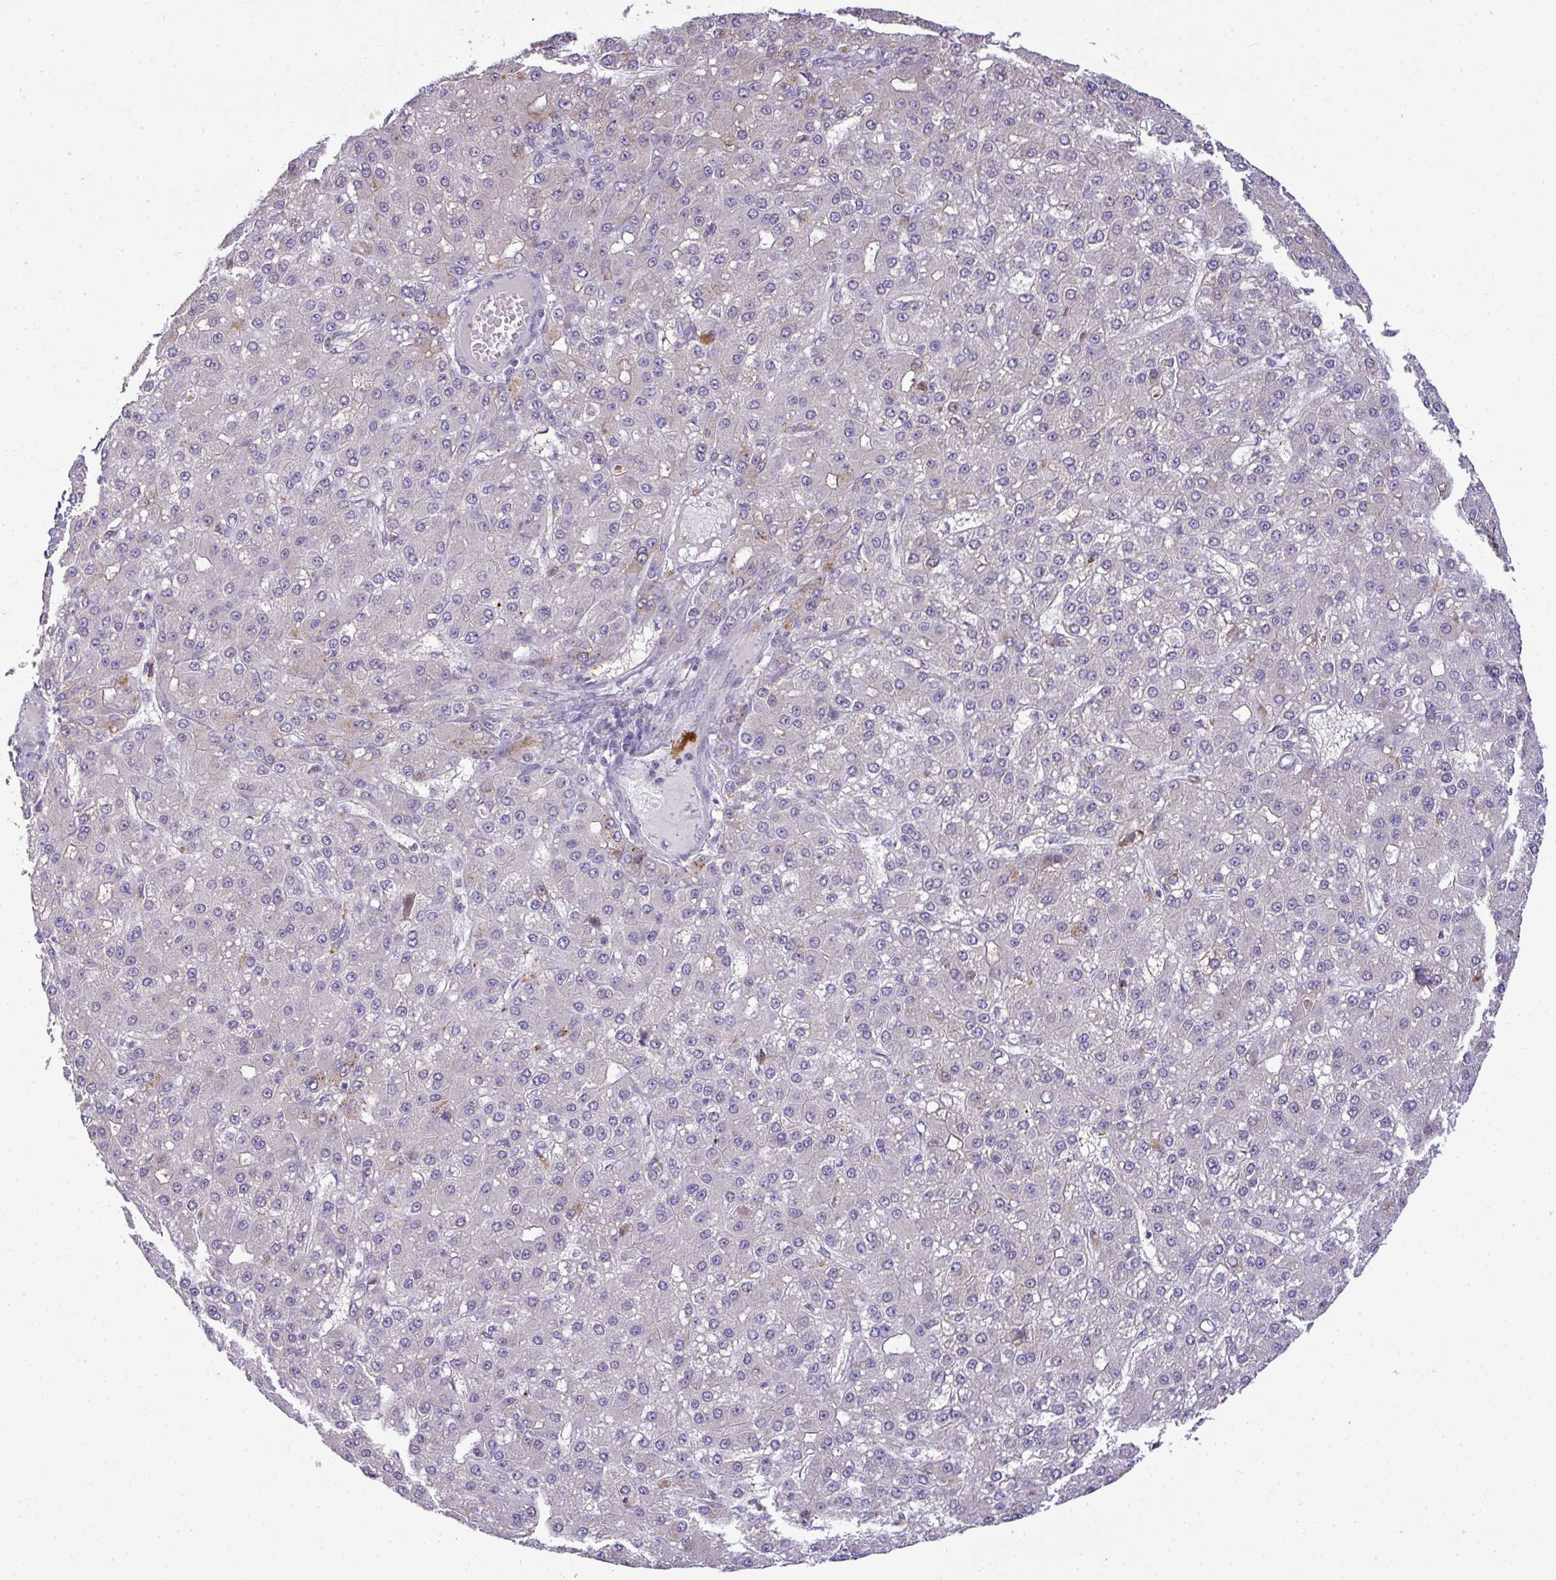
{"staining": {"intensity": "negative", "quantity": "none", "location": "none"}, "tissue": "liver cancer", "cell_type": "Tumor cells", "image_type": "cancer", "snomed": [{"axis": "morphology", "description": "Carcinoma, Hepatocellular, NOS"}, {"axis": "topography", "description": "Liver"}], "caption": "Liver cancer (hepatocellular carcinoma) was stained to show a protein in brown. There is no significant staining in tumor cells. (DAB immunohistochemistry with hematoxylin counter stain).", "gene": "SRRM4", "patient": {"sex": "male", "age": 67}}